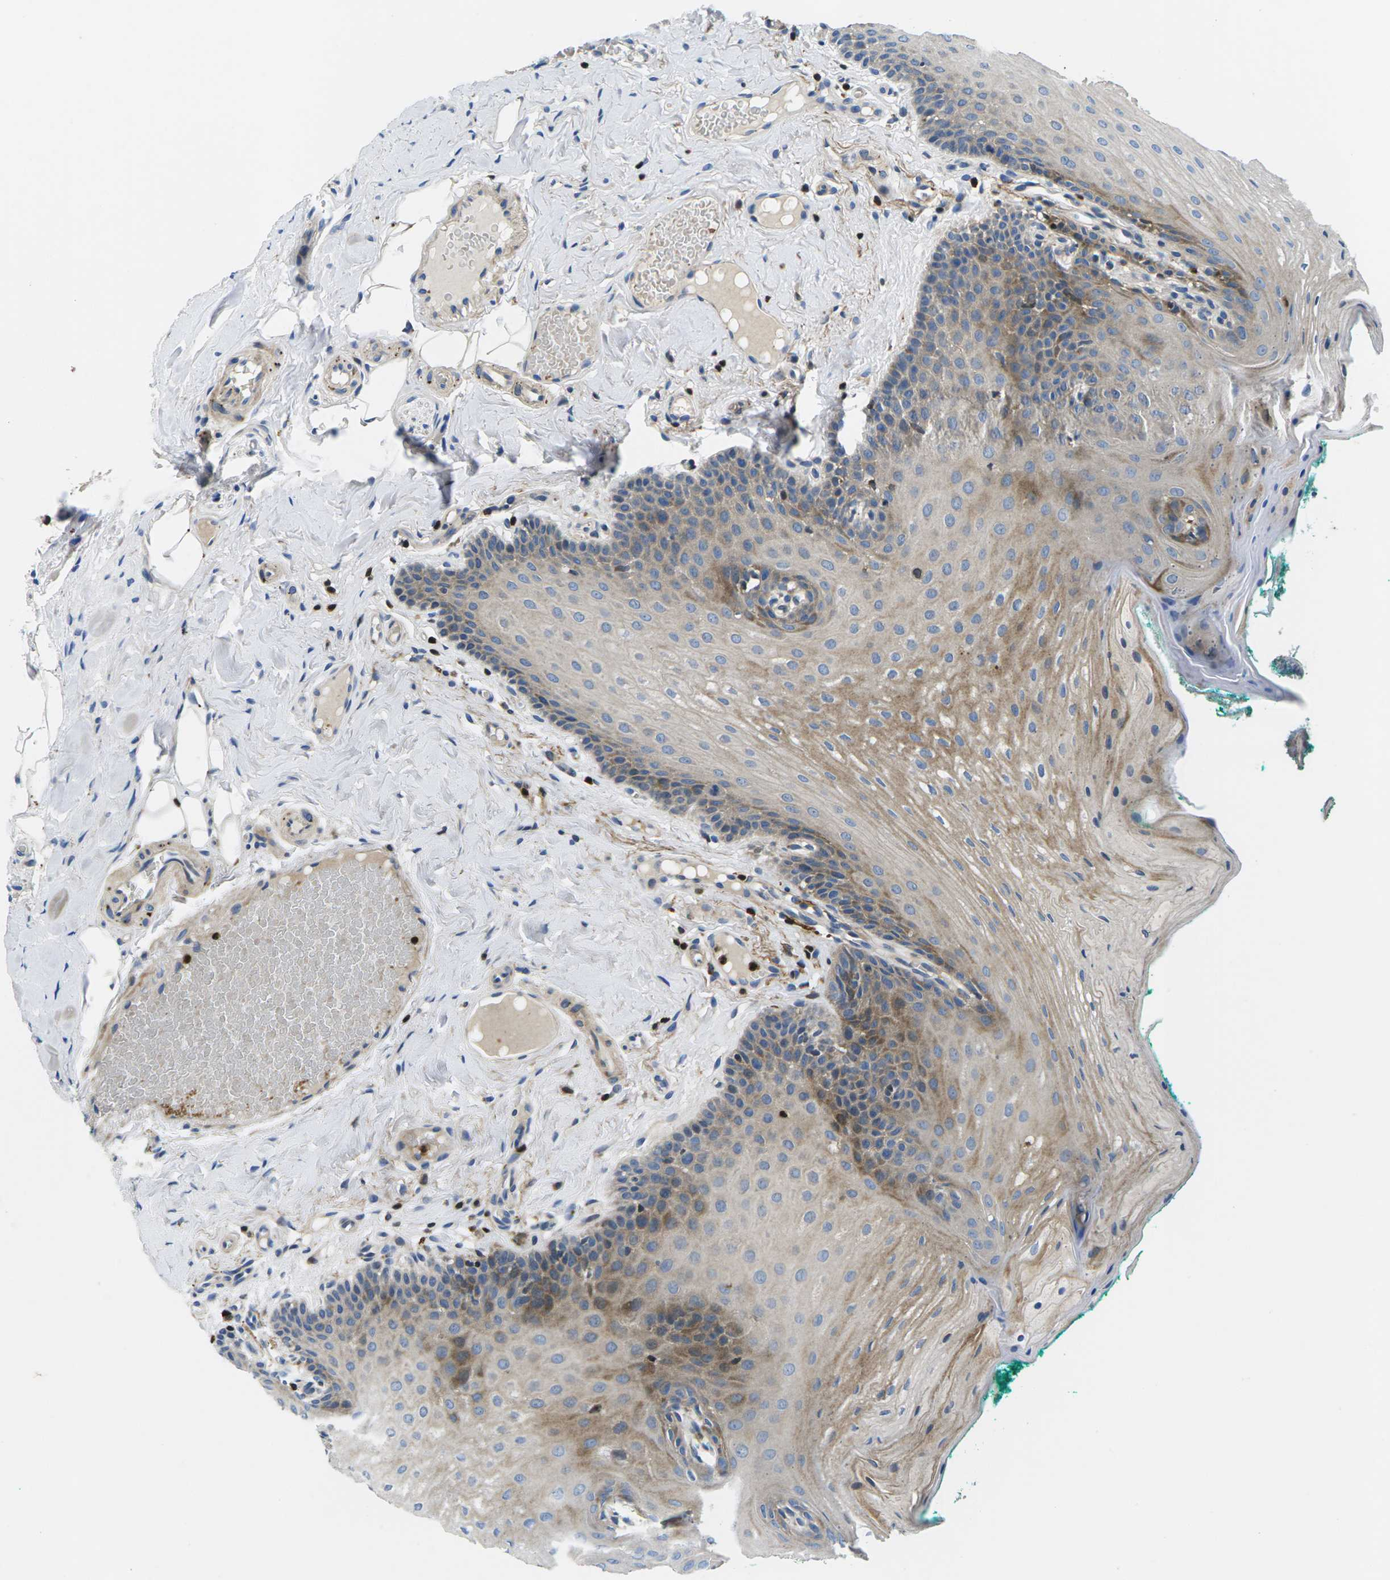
{"staining": {"intensity": "moderate", "quantity": "25%-75%", "location": "cytoplasmic/membranous"}, "tissue": "oral mucosa", "cell_type": "Squamous epithelial cells", "image_type": "normal", "snomed": [{"axis": "morphology", "description": "Normal tissue, NOS"}, {"axis": "topography", "description": "Oral tissue"}], "caption": "Immunohistochemistry micrograph of benign oral mucosa: oral mucosa stained using immunohistochemistry demonstrates medium levels of moderate protein expression localized specifically in the cytoplasmic/membranous of squamous epithelial cells, appearing as a cytoplasmic/membranous brown color.", "gene": "PLCE1", "patient": {"sex": "male", "age": 58}}